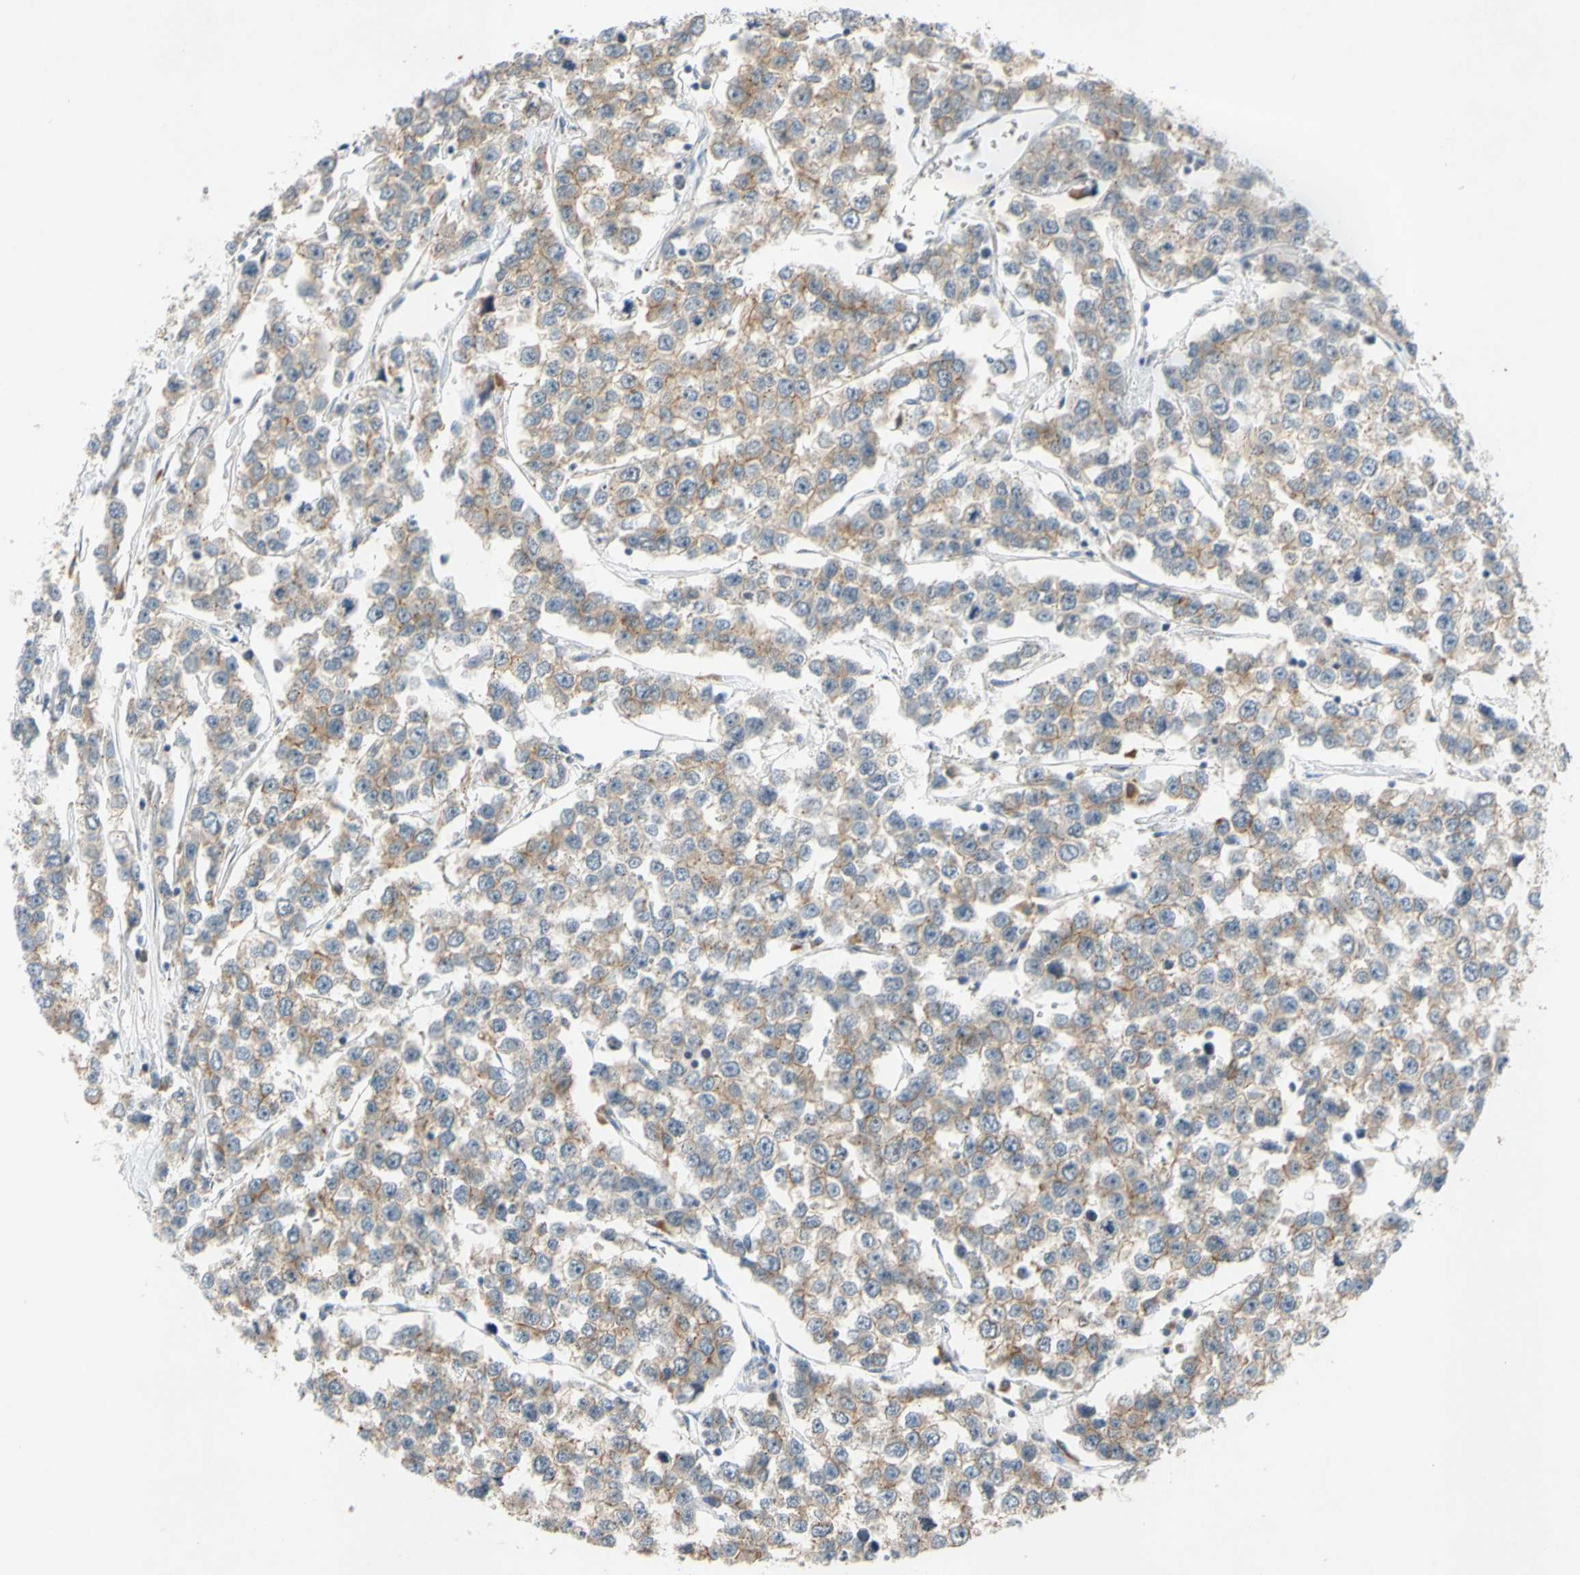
{"staining": {"intensity": "weak", "quantity": ">75%", "location": "cytoplasmic/membranous"}, "tissue": "testis cancer", "cell_type": "Tumor cells", "image_type": "cancer", "snomed": [{"axis": "morphology", "description": "Seminoma, NOS"}, {"axis": "morphology", "description": "Carcinoma, Embryonal, NOS"}, {"axis": "topography", "description": "Testis"}], "caption": "Protein staining reveals weak cytoplasmic/membranous expression in about >75% of tumor cells in testis seminoma.", "gene": "ADD2", "patient": {"sex": "male", "age": 52}}